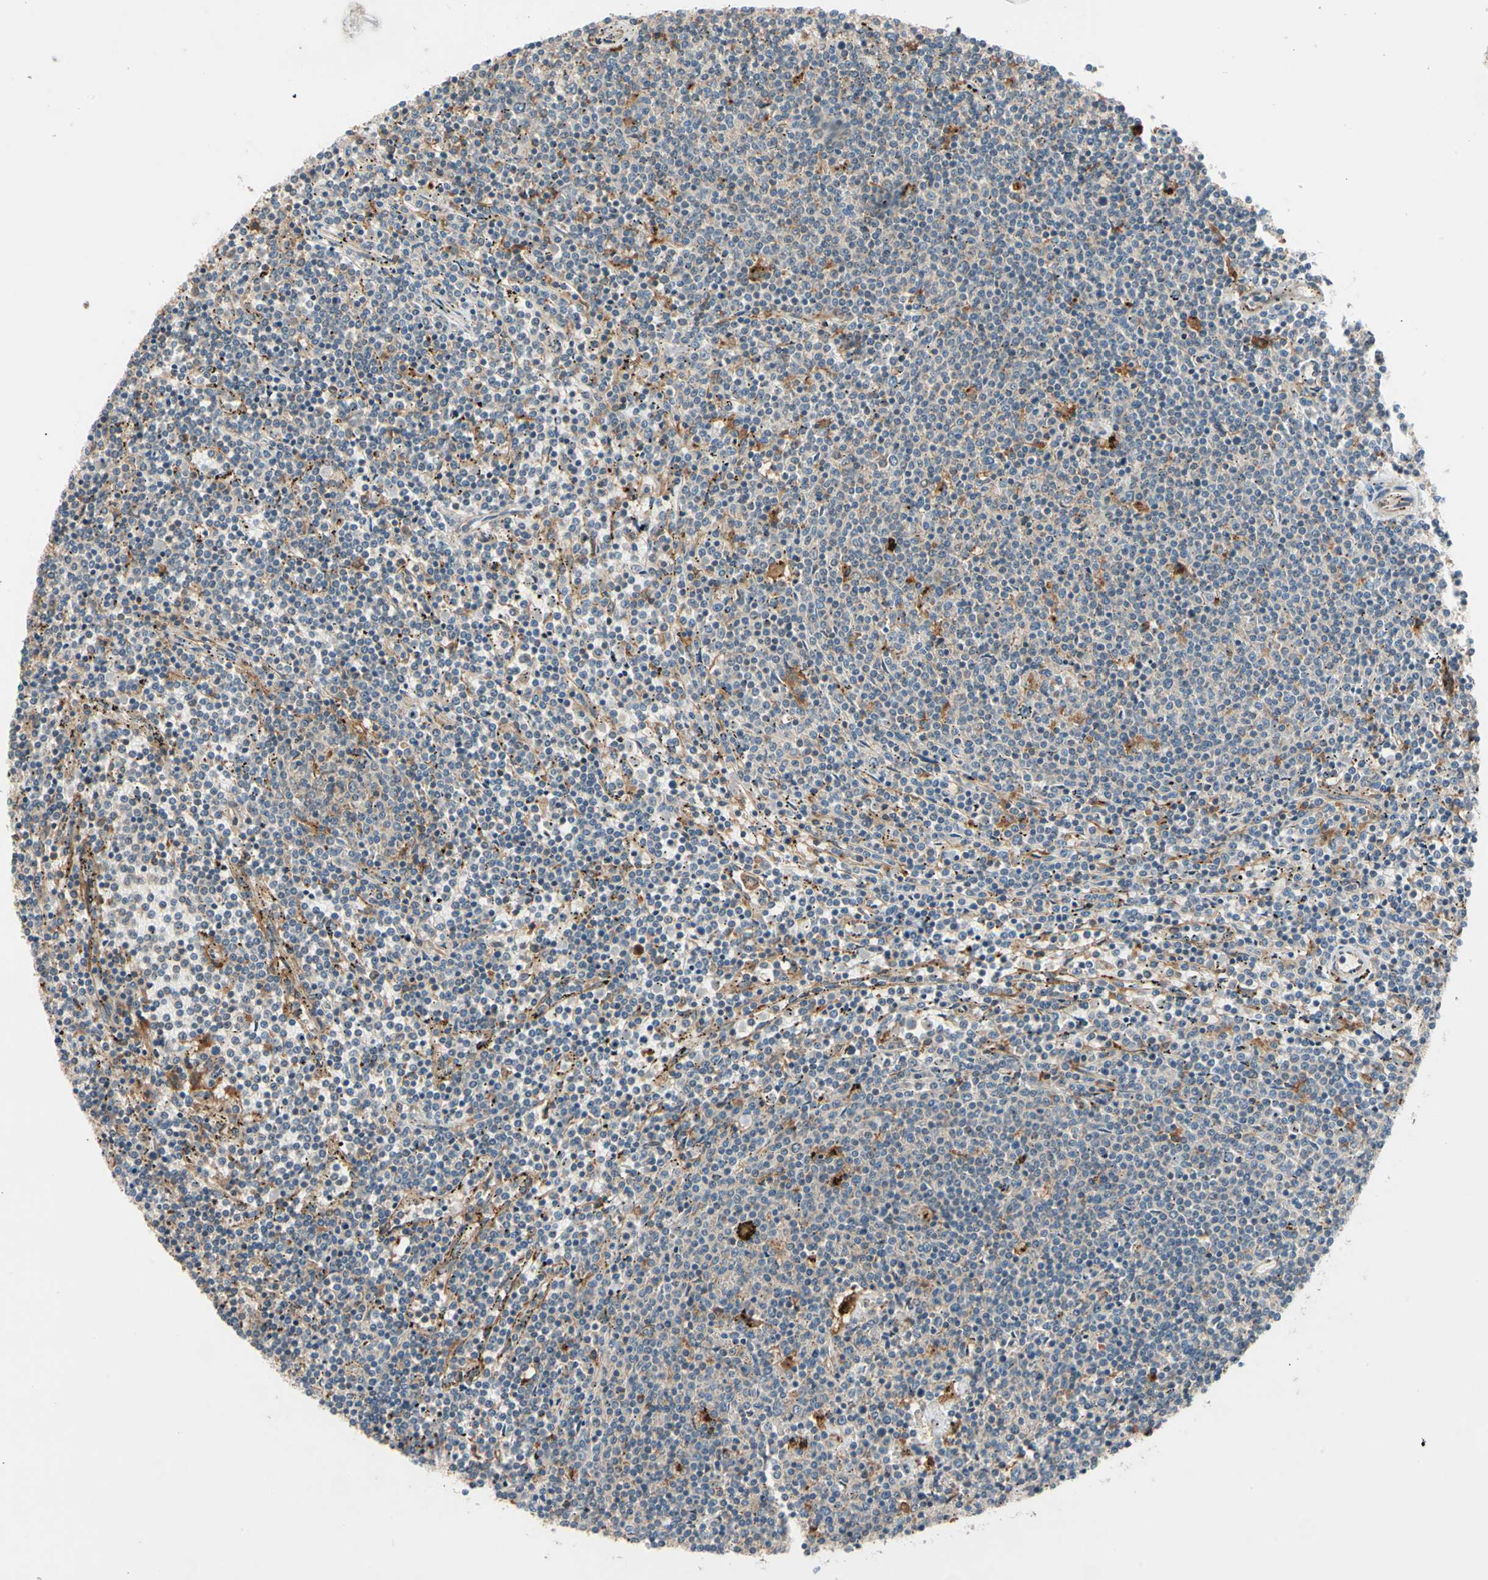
{"staining": {"intensity": "weak", "quantity": "<25%", "location": "cytoplasmic/membranous"}, "tissue": "lymphoma", "cell_type": "Tumor cells", "image_type": "cancer", "snomed": [{"axis": "morphology", "description": "Malignant lymphoma, non-Hodgkin's type, Low grade"}, {"axis": "topography", "description": "Spleen"}], "caption": "This is an immunohistochemistry (IHC) micrograph of human low-grade malignant lymphoma, non-Hodgkin's type. There is no staining in tumor cells.", "gene": "PHYH", "patient": {"sex": "female", "age": 50}}